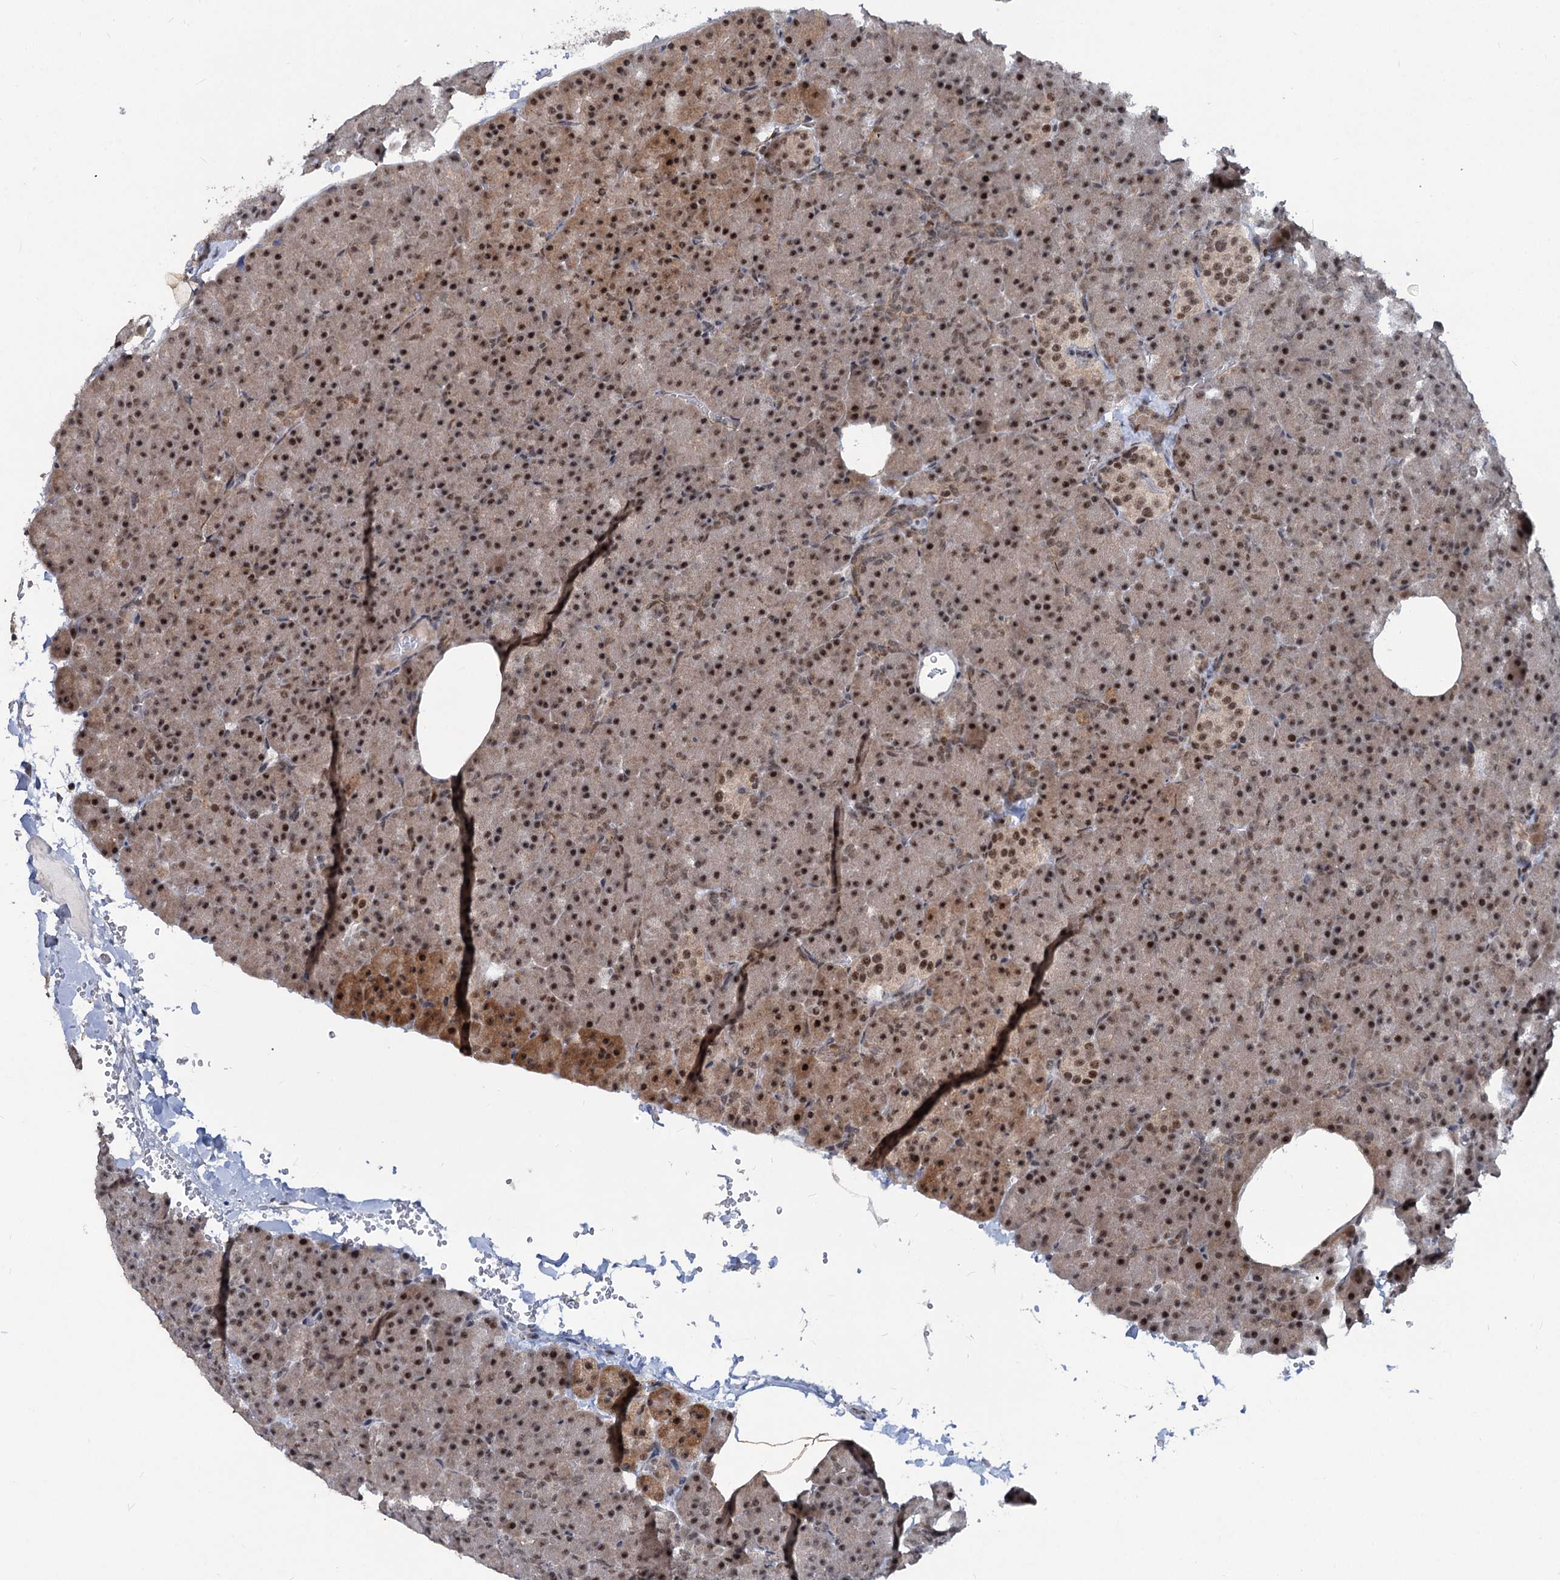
{"staining": {"intensity": "strong", "quantity": ">75%", "location": "nuclear"}, "tissue": "pancreas", "cell_type": "Exocrine glandular cells", "image_type": "normal", "snomed": [{"axis": "morphology", "description": "Normal tissue, NOS"}, {"axis": "morphology", "description": "Carcinoid, malignant, NOS"}, {"axis": "topography", "description": "Pancreas"}], "caption": "Brown immunohistochemical staining in benign human pancreas demonstrates strong nuclear expression in about >75% of exocrine glandular cells.", "gene": "PHF8", "patient": {"sex": "female", "age": 35}}